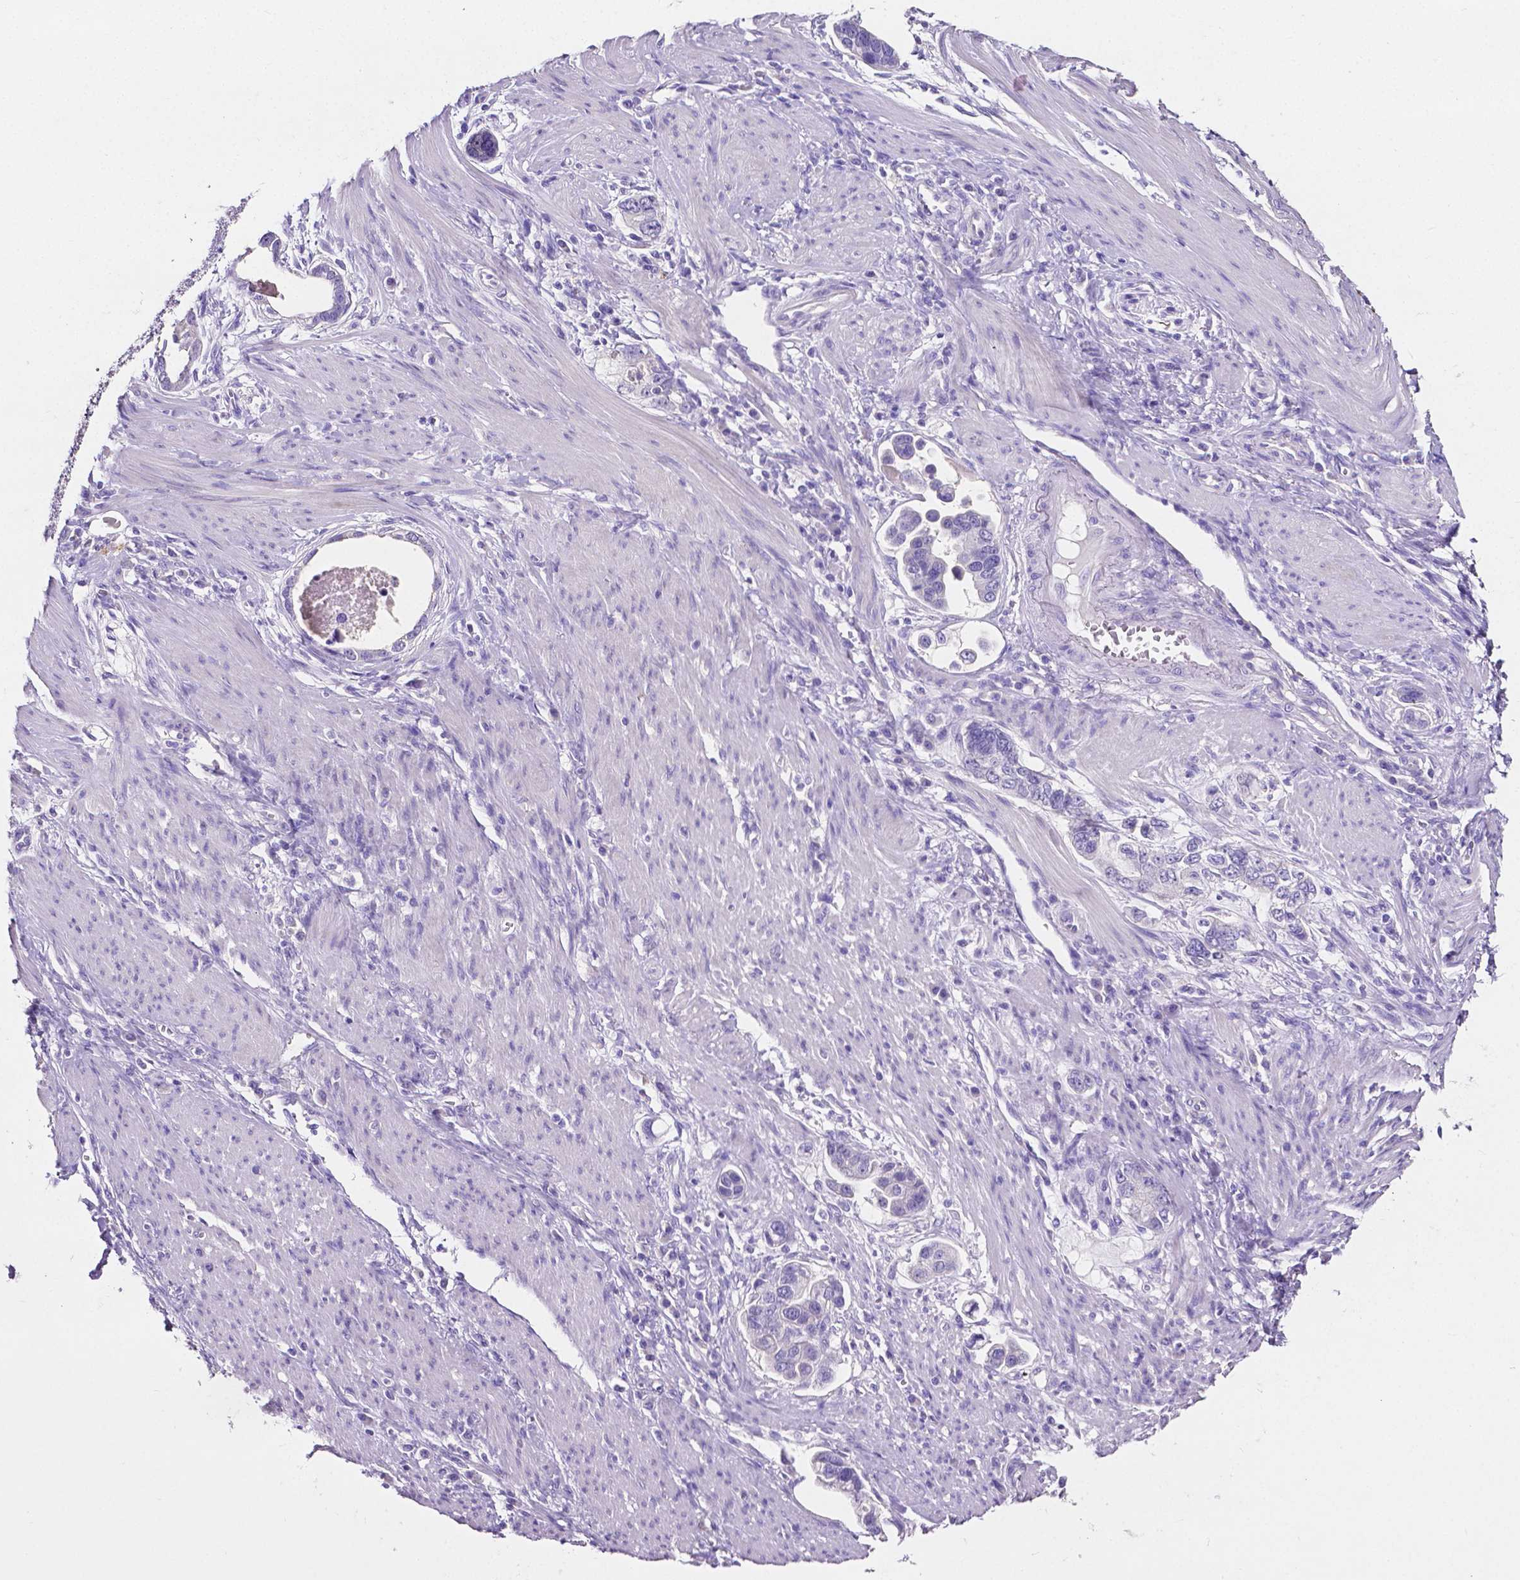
{"staining": {"intensity": "negative", "quantity": "none", "location": "none"}, "tissue": "stomach cancer", "cell_type": "Tumor cells", "image_type": "cancer", "snomed": [{"axis": "morphology", "description": "Adenocarcinoma, NOS"}, {"axis": "topography", "description": "Stomach, lower"}], "caption": "Immunohistochemical staining of stomach adenocarcinoma displays no significant expression in tumor cells. (Stains: DAB (3,3'-diaminobenzidine) immunohistochemistry with hematoxylin counter stain, Microscopy: brightfield microscopy at high magnification).", "gene": "SLC22A2", "patient": {"sex": "female", "age": 93}}